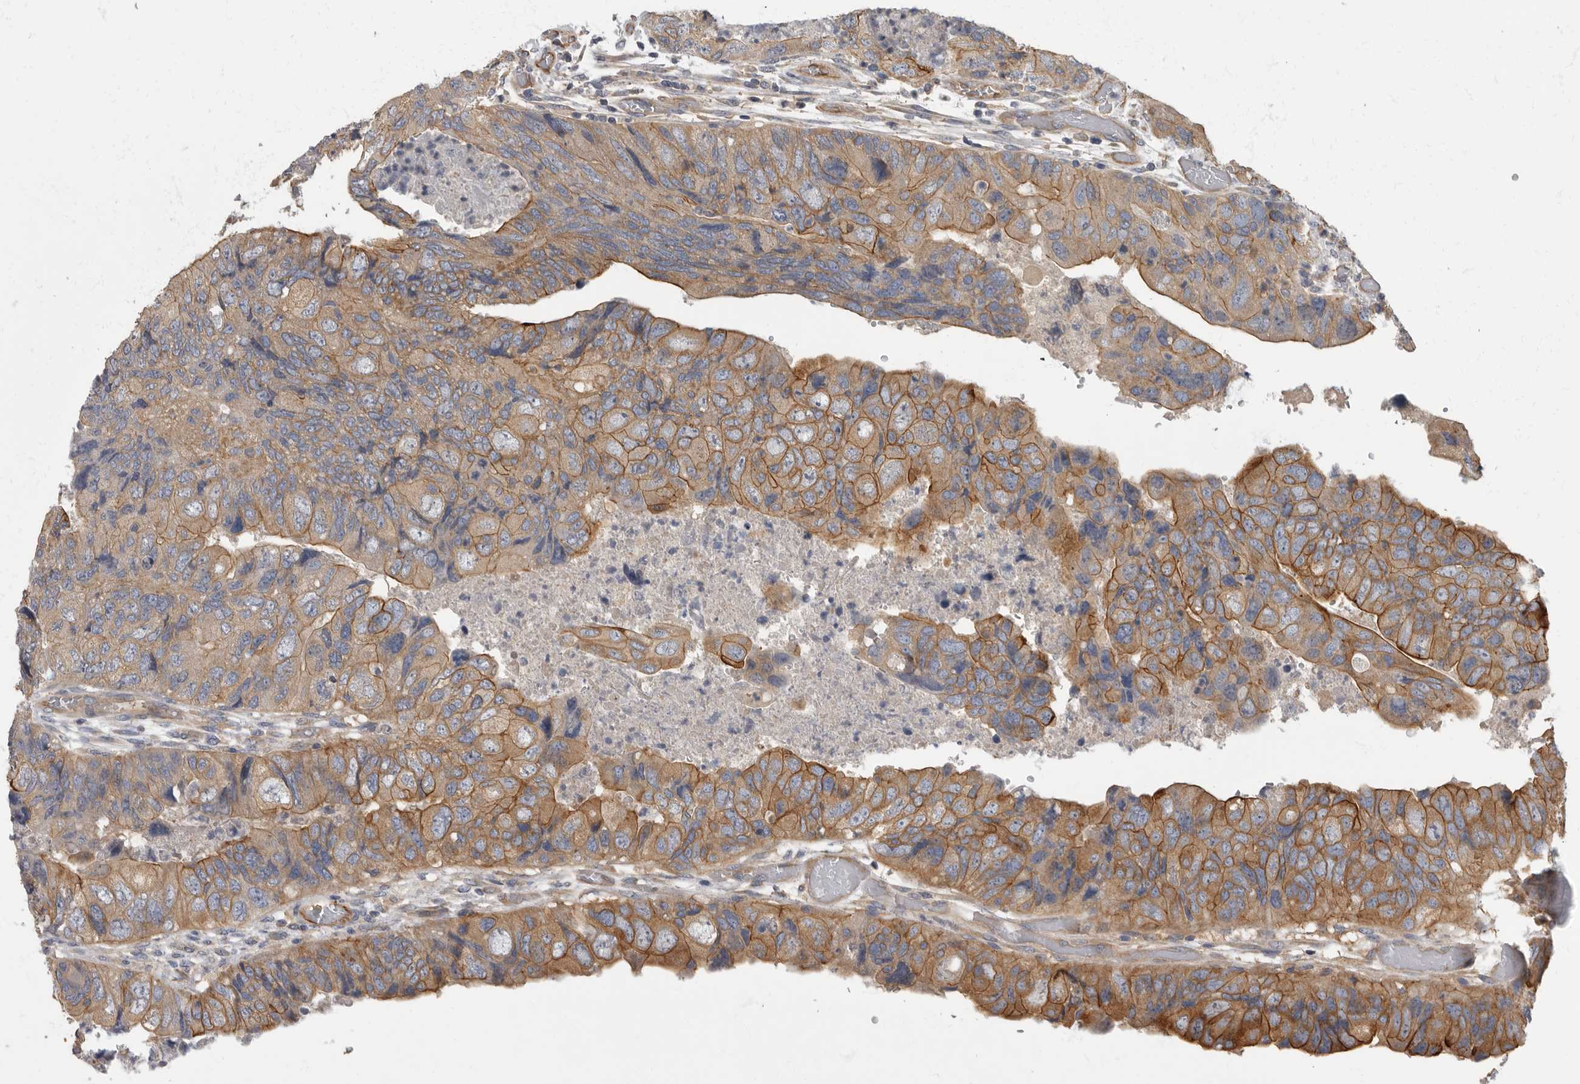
{"staining": {"intensity": "moderate", "quantity": ">75%", "location": "cytoplasmic/membranous"}, "tissue": "colorectal cancer", "cell_type": "Tumor cells", "image_type": "cancer", "snomed": [{"axis": "morphology", "description": "Adenocarcinoma, NOS"}, {"axis": "topography", "description": "Rectum"}], "caption": "High-power microscopy captured an immunohistochemistry (IHC) histopathology image of adenocarcinoma (colorectal), revealing moderate cytoplasmic/membranous expression in about >75% of tumor cells.", "gene": "PDK1", "patient": {"sex": "male", "age": 63}}